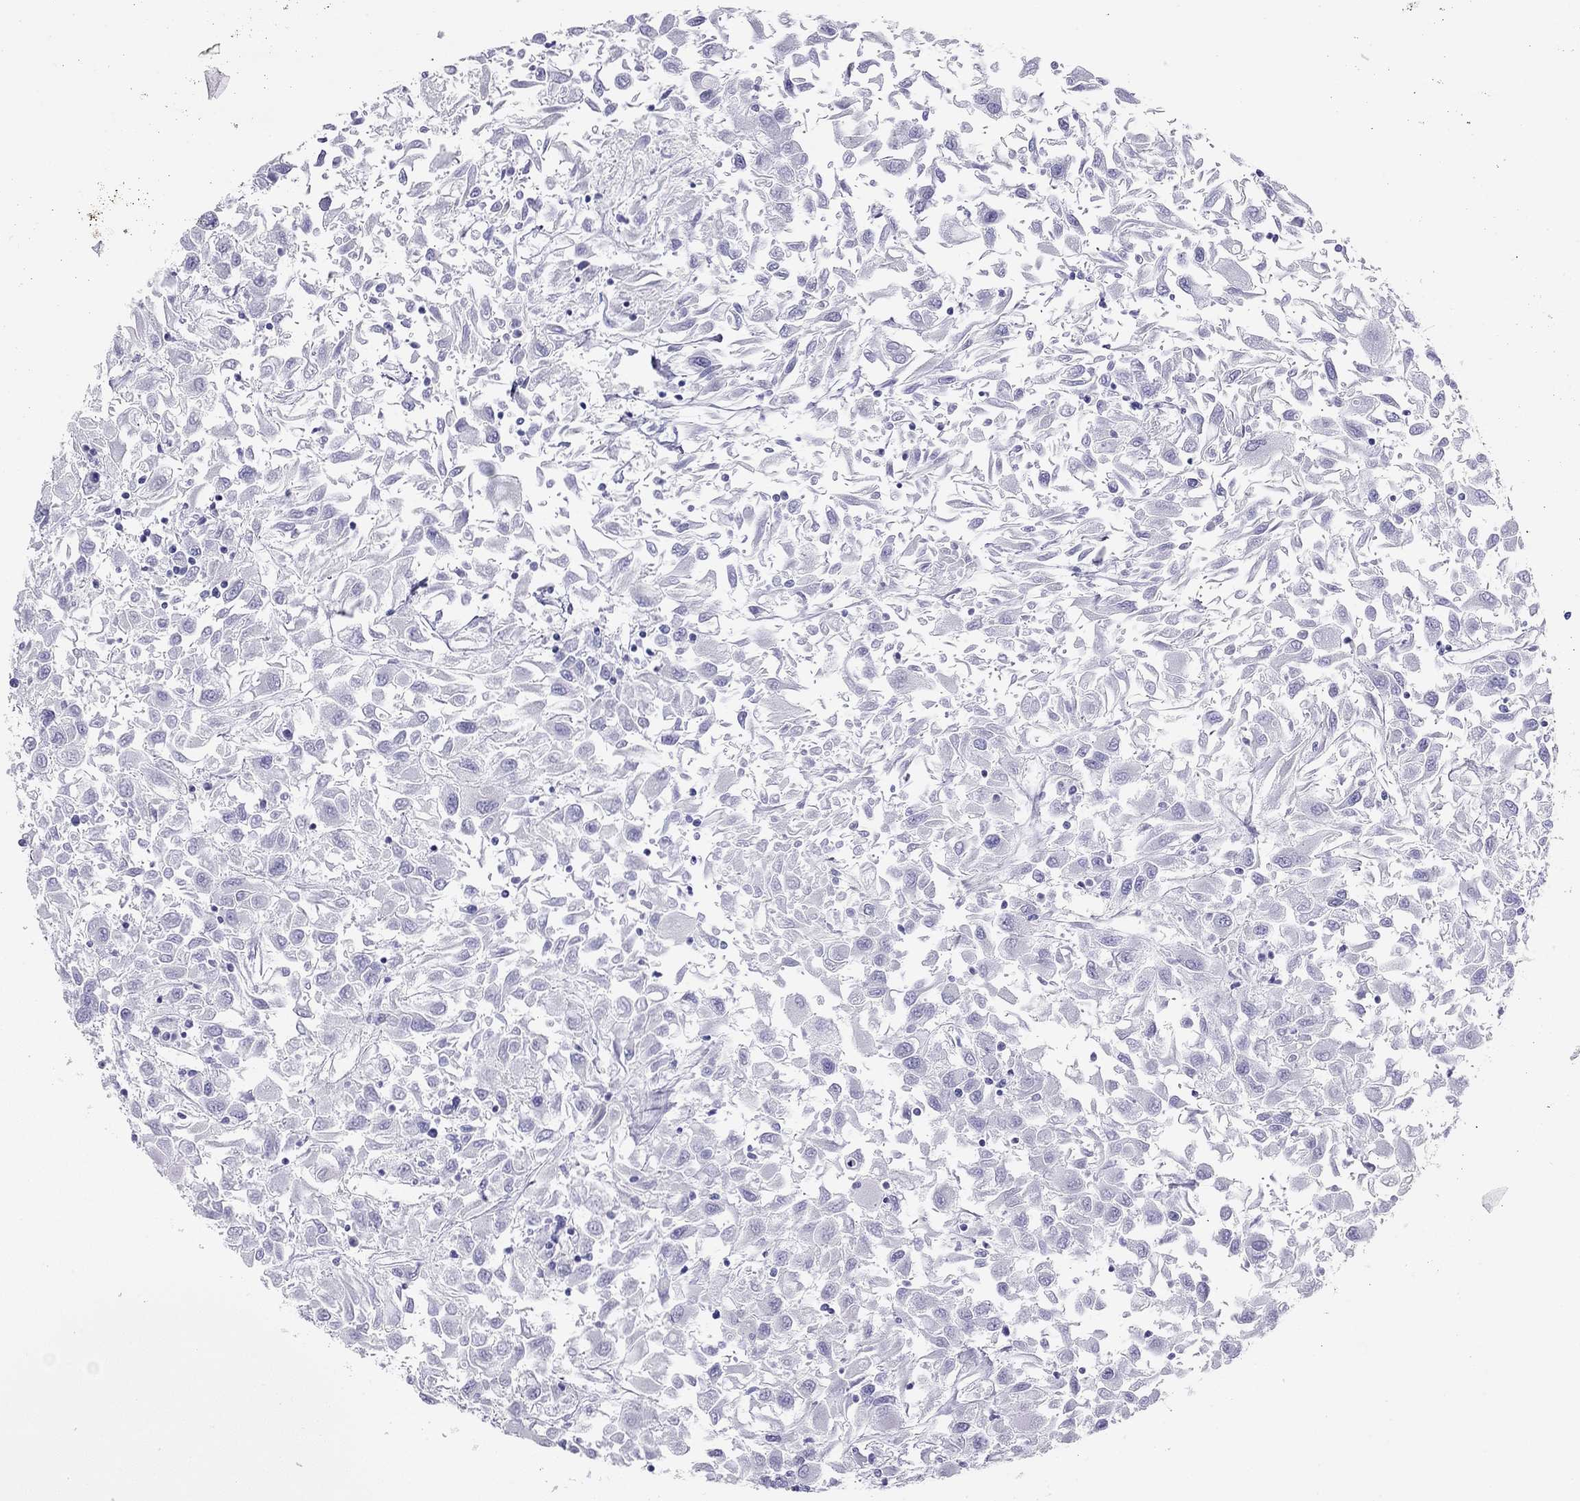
{"staining": {"intensity": "negative", "quantity": "none", "location": "none"}, "tissue": "renal cancer", "cell_type": "Tumor cells", "image_type": "cancer", "snomed": [{"axis": "morphology", "description": "Adenocarcinoma, NOS"}, {"axis": "topography", "description": "Kidney"}], "caption": "There is no significant staining in tumor cells of adenocarcinoma (renal).", "gene": "LRIT2", "patient": {"sex": "female", "age": 76}}